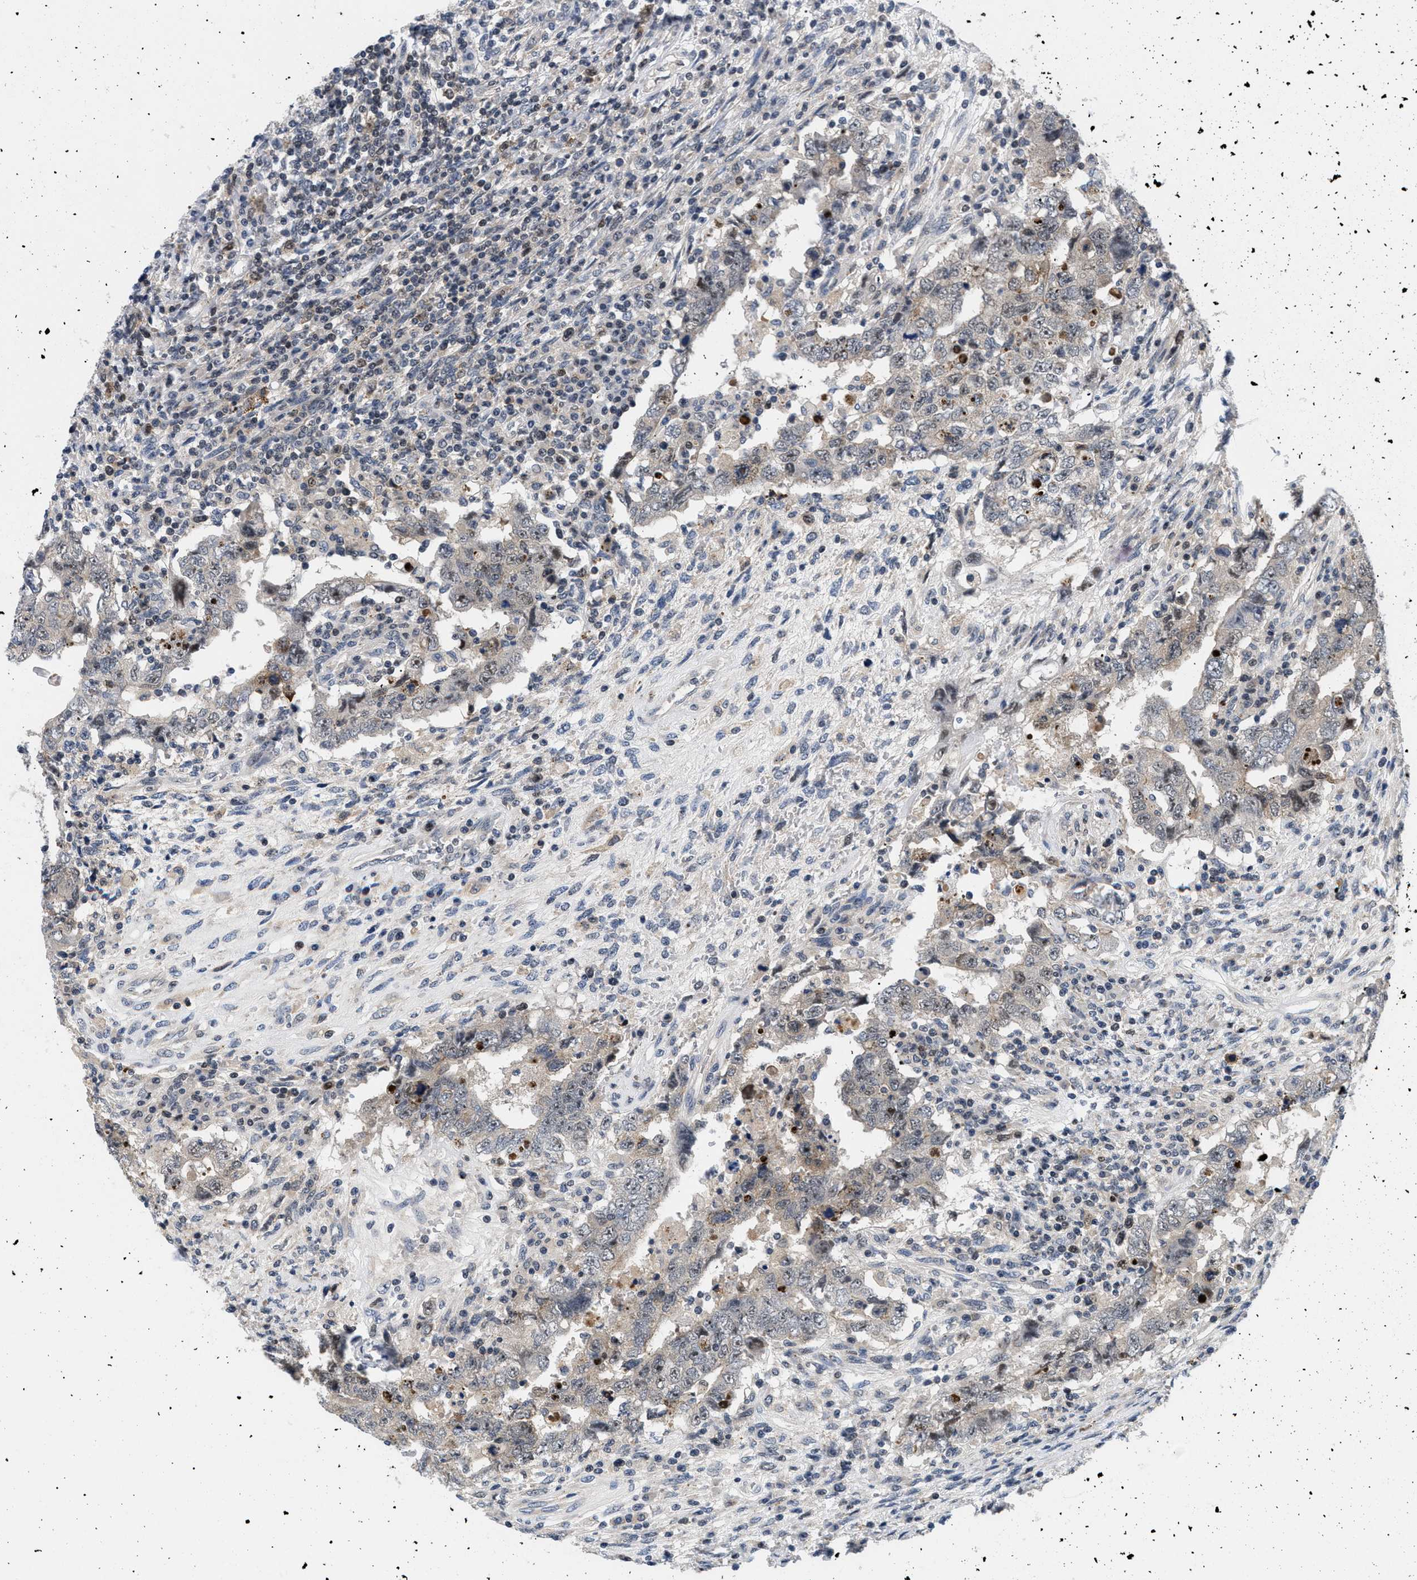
{"staining": {"intensity": "moderate", "quantity": "<25%", "location": "nuclear"}, "tissue": "testis cancer", "cell_type": "Tumor cells", "image_type": "cancer", "snomed": [{"axis": "morphology", "description": "Carcinoma, Embryonal, NOS"}, {"axis": "topography", "description": "Testis"}], "caption": "IHC staining of embryonal carcinoma (testis), which shows low levels of moderate nuclear positivity in about <25% of tumor cells indicating moderate nuclear protein expression. The staining was performed using DAB (brown) for protein detection and nuclei were counterstained in hematoxylin (blue).", "gene": "PITHD1", "patient": {"sex": "male", "age": 26}}